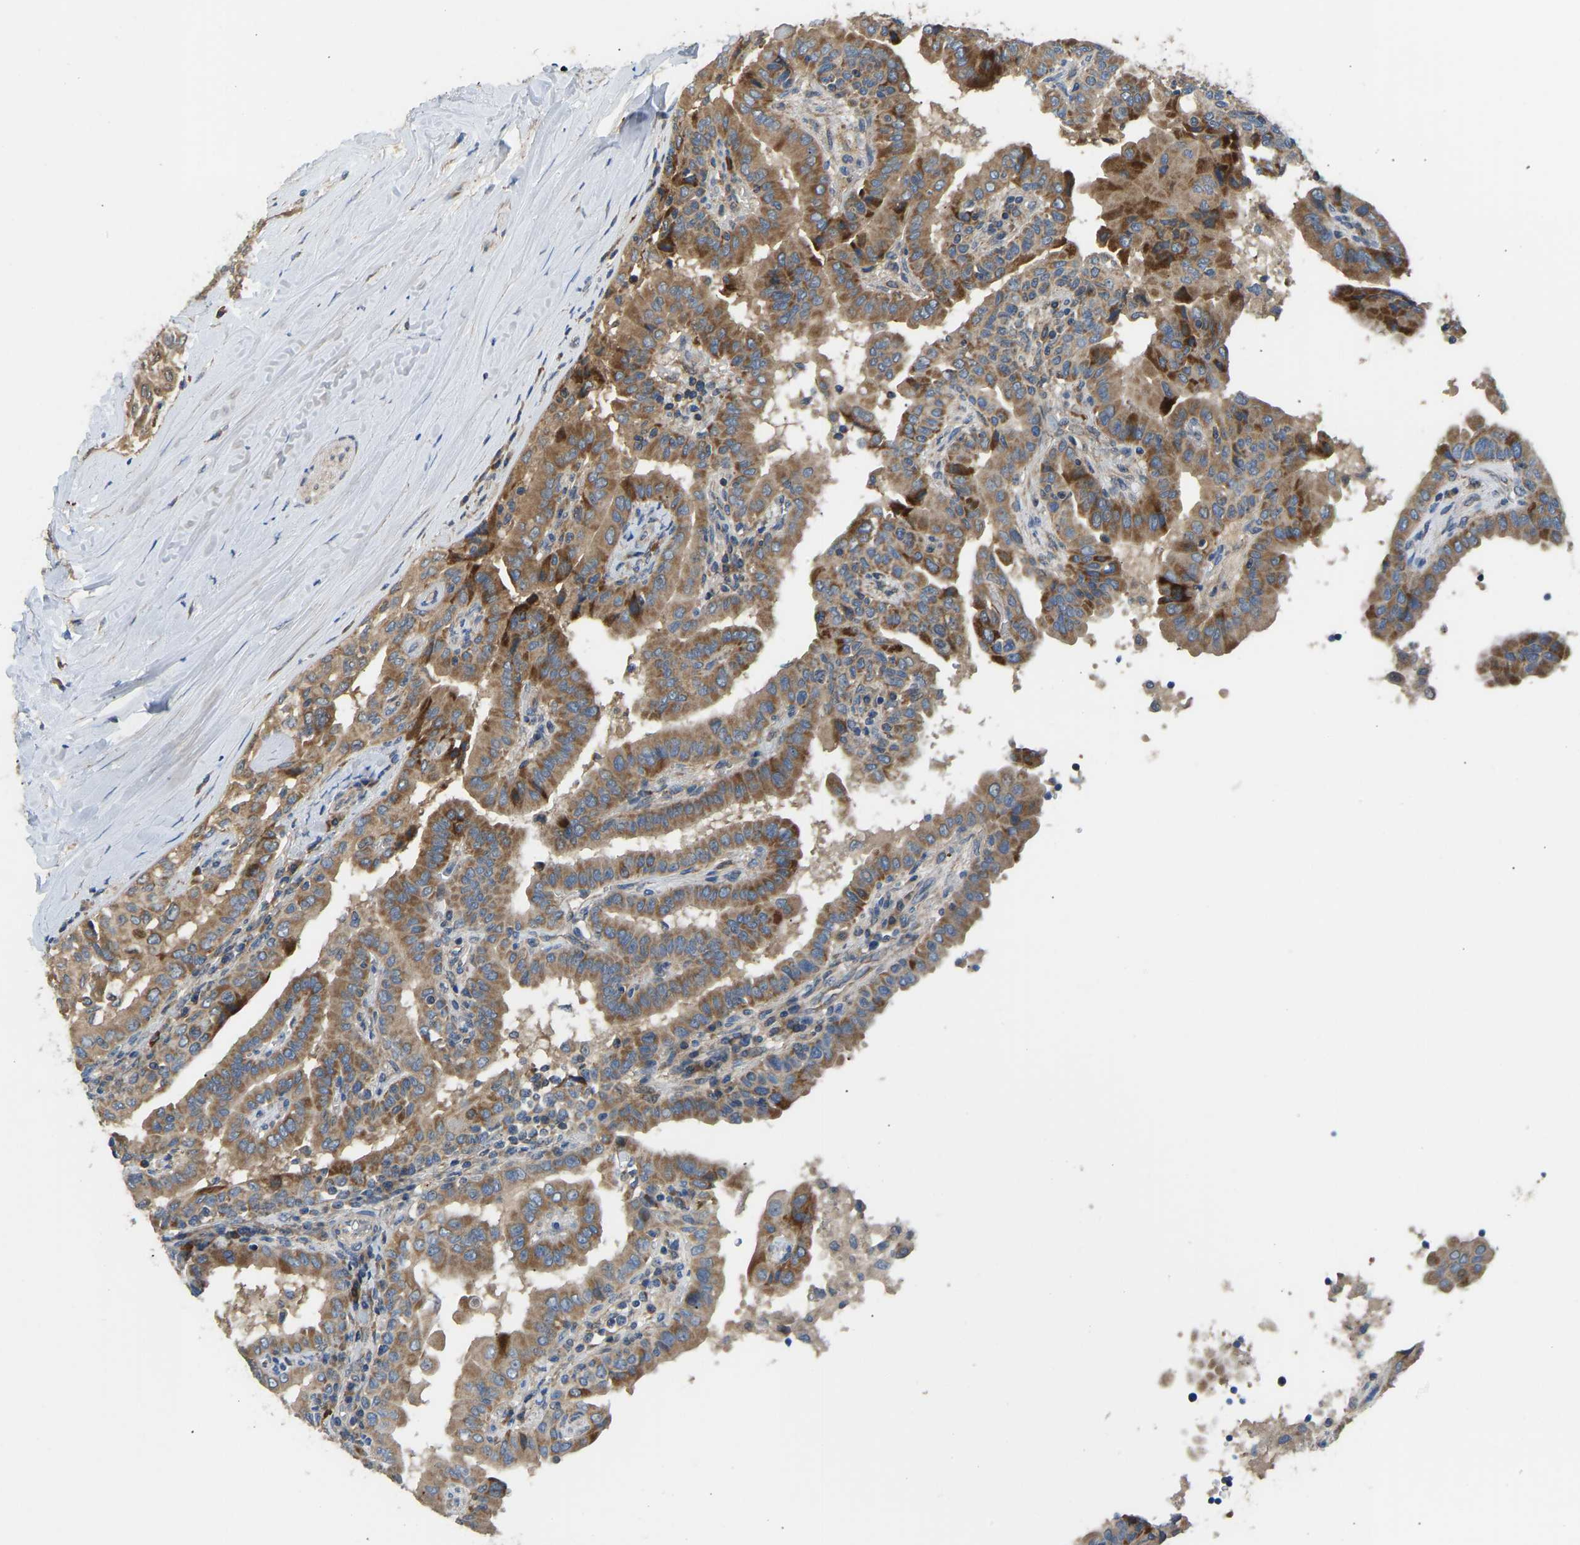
{"staining": {"intensity": "moderate", "quantity": ">75%", "location": "cytoplasmic/membranous"}, "tissue": "thyroid cancer", "cell_type": "Tumor cells", "image_type": "cancer", "snomed": [{"axis": "morphology", "description": "Papillary adenocarcinoma, NOS"}, {"axis": "topography", "description": "Thyroid gland"}], "caption": "Protein expression analysis of papillary adenocarcinoma (thyroid) exhibits moderate cytoplasmic/membranous expression in approximately >75% of tumor cells. The staining was performed using DAB, with brown indicating positive protein expression. Nuclei are stained blue with hematoxylin.", "gene": "RBP1", "patient": {"sex": "male", "age": 33}}